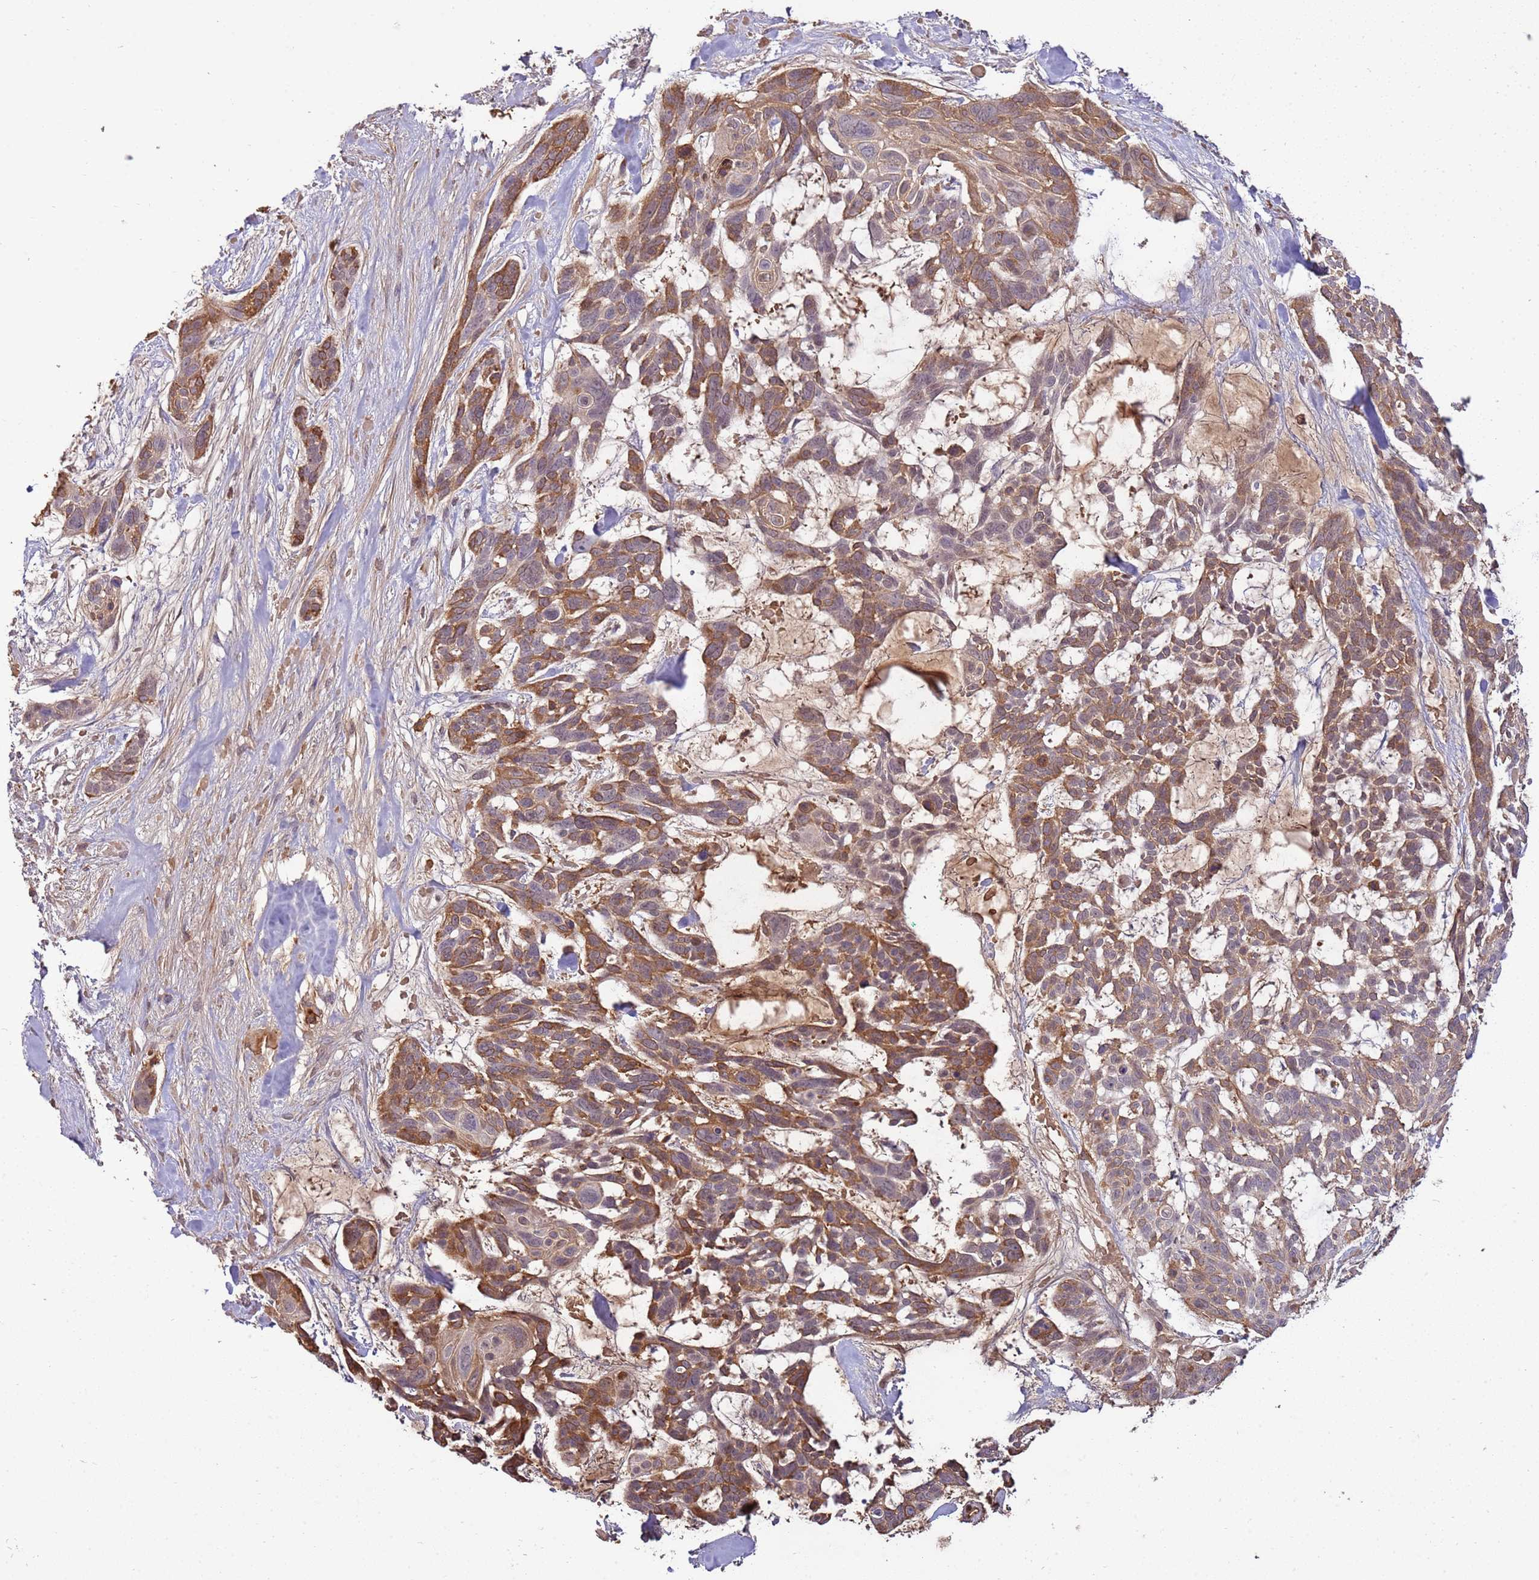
{"staining": {"intensity": "moderate", "quantity": ">75%", "location": "cytoplasmic/membranous"}, "tissue": "skin cancer", "cell_type": "Tumor cells", "image_type": "cancer", "snomed": [{"axis": "morphology", "description": "Basal cell carcinoma"}, {"axis": "topography", "description": "Skin"}], "caption": "Protein staining of basal cell carcinoma (skin) tissue demonstrates moderate cytoplasmic/membranous positivity in about >75% of tumor cells. The protein of interest is stained brown, and the nuclei are stained in blue (DAB (3,3'-diaminobenzidine) IHC with brightfield microscopy, high magnification).", "gene": "ZNF624", "patient": {"sex": "male", "age": 88}}